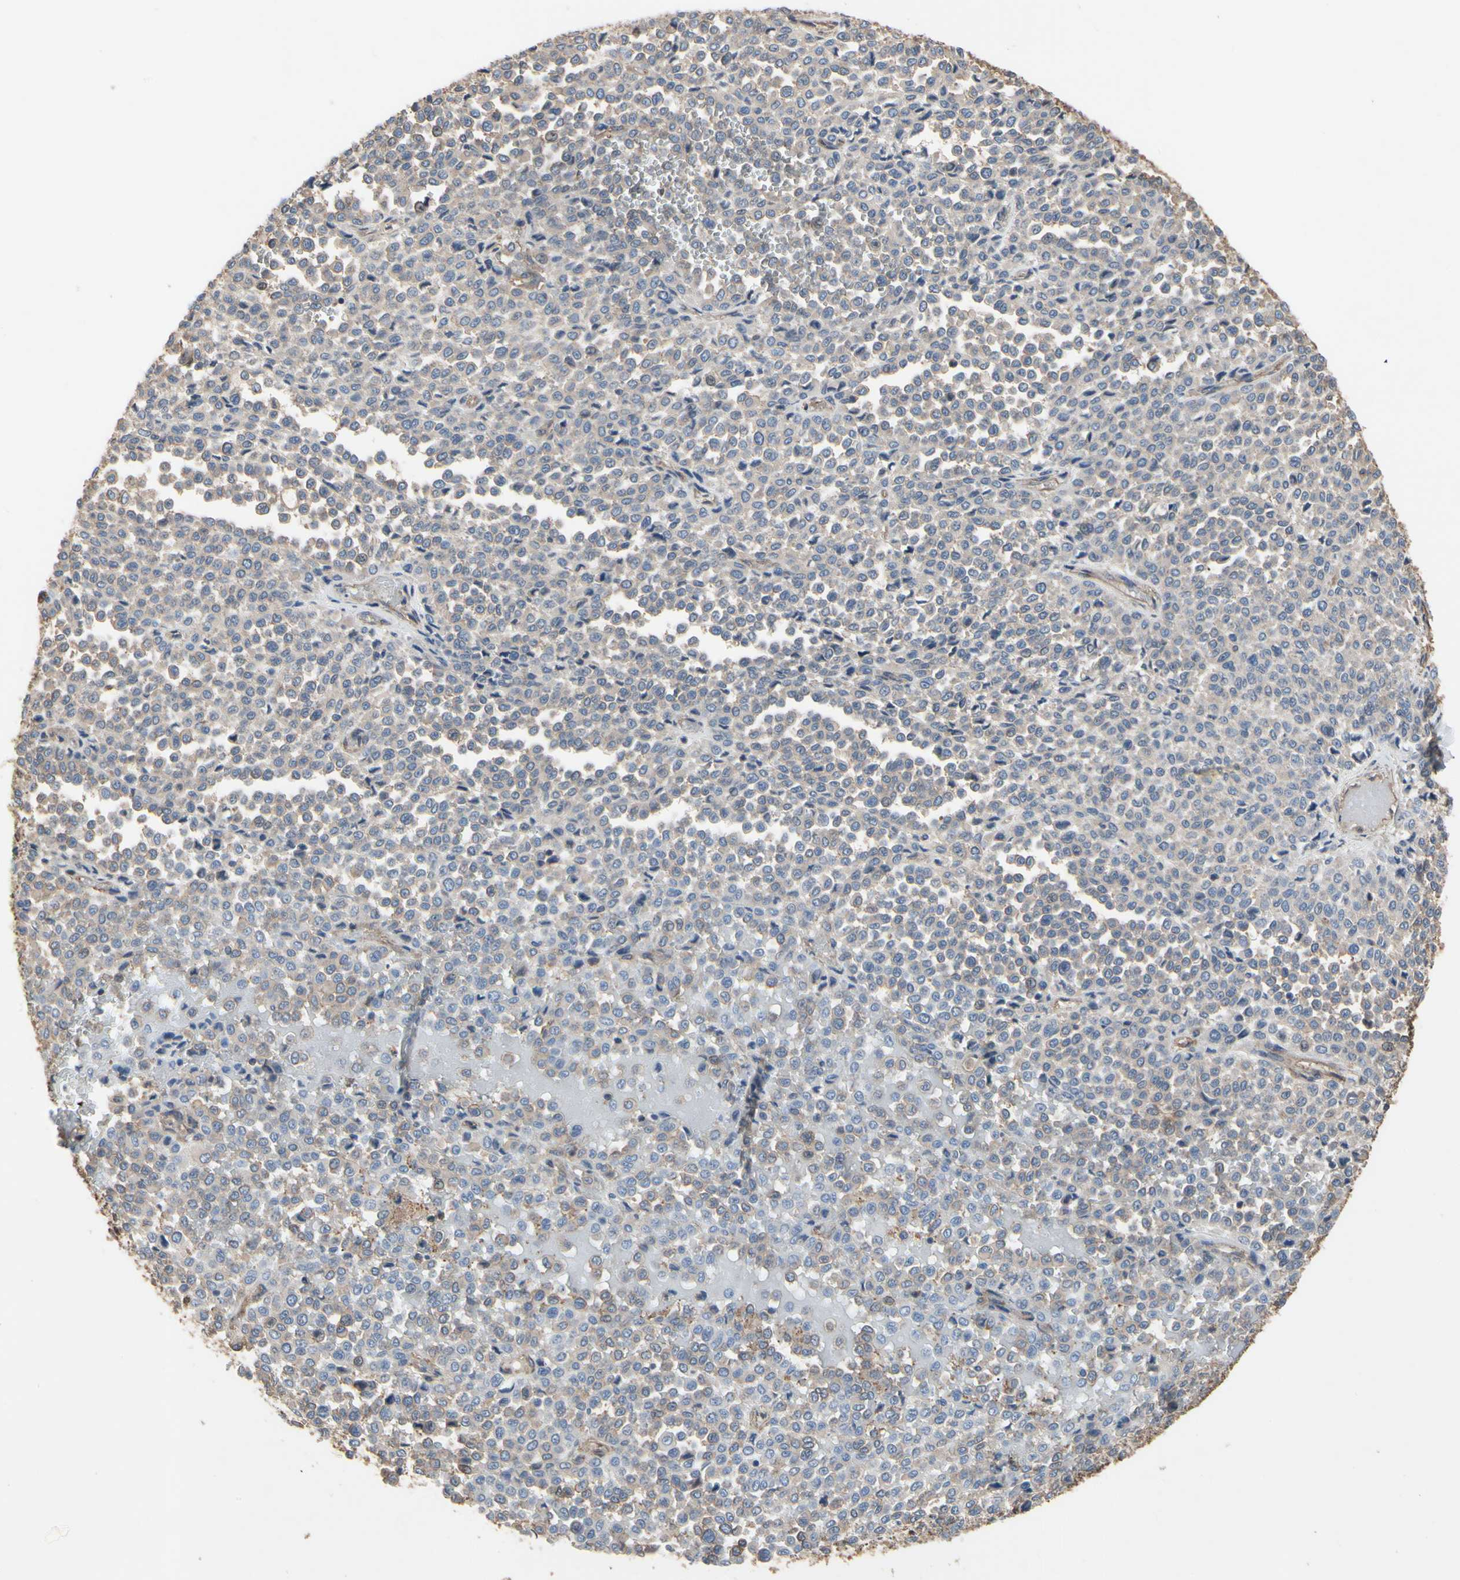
{"staining": {"intensity": "weak", "quantity": "<25%", "location": "cytoplasmic/membranous"}, "tissue": "melanoma", "cell_type": "Tumor cells", "image_type": "cancer", "snomed": [{"axis": "morphology", "description": "Malignant melanoma, Metastatic site"}, {"axis": "topography", "description": "Pancreas"}], "caption": "Immunohistochemical staining of human melanoma displays no significant expression in tumor cells. The staining was performed using DAB (3,3'-diaminobenzidine) to visualize the protein expression in brown, while the nuclei were stained in blue with hematoxylin (Magnification: 20x).", "gene": "PDZK1", "patient": {"sex": "female", "age": 30}}